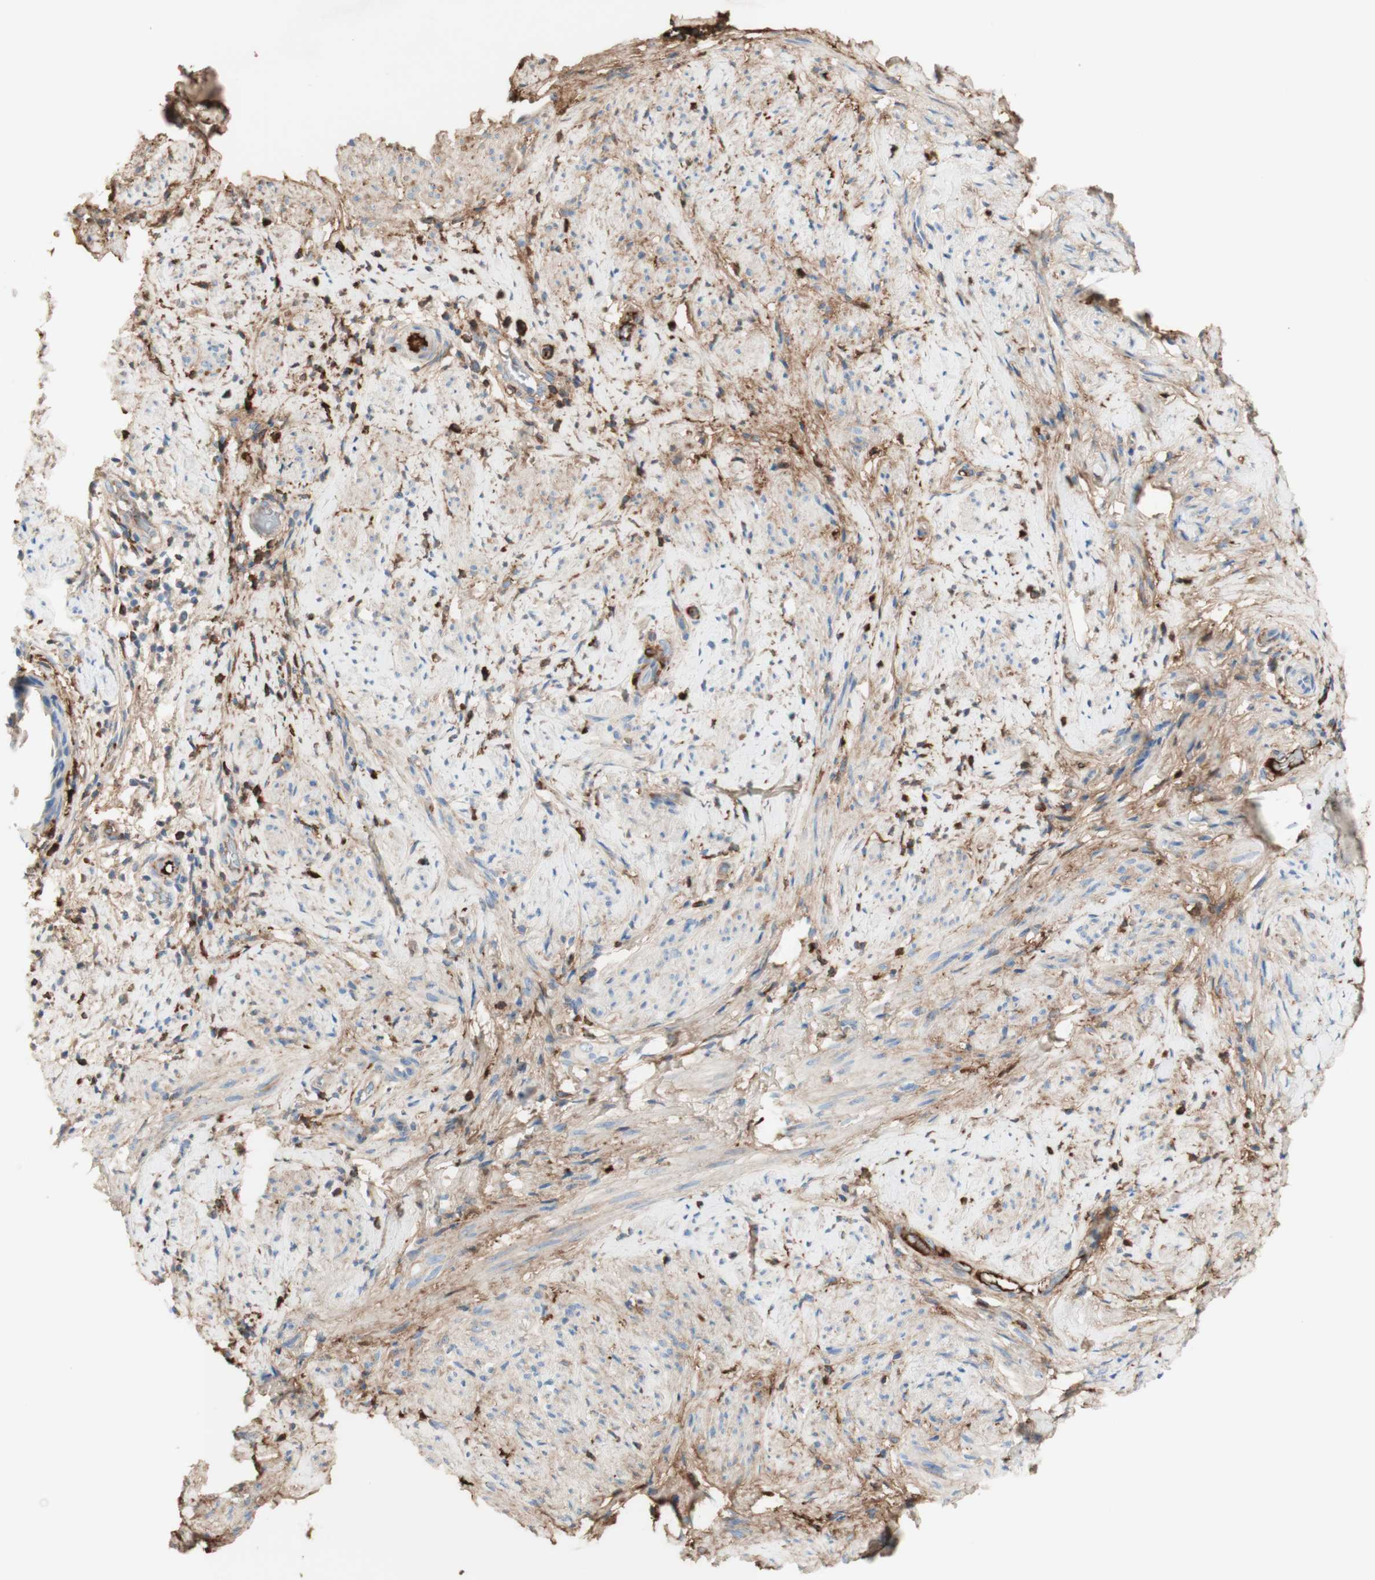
{"staining": {"intensity": "weak", "quantity": "<25%", "location": "cytoplasmic/membranous"}, "tissue": "endometrial cancer", "cell_type": "Tumor cells", "image_type": "cancer", "snomed": [{"axis": "morphology", "description": "Adenocarcinoma, NOS"}, {"axis": "topography", "description": "Endometrium"}], "caption": "Immunohistochemistry (IHC) histopathology image of human endometrial cancer stained for a protein (brown), which reveals no expression in tumor cells.", "gene": "KNG1", "patient": {"sex": "female", "age": 85}}